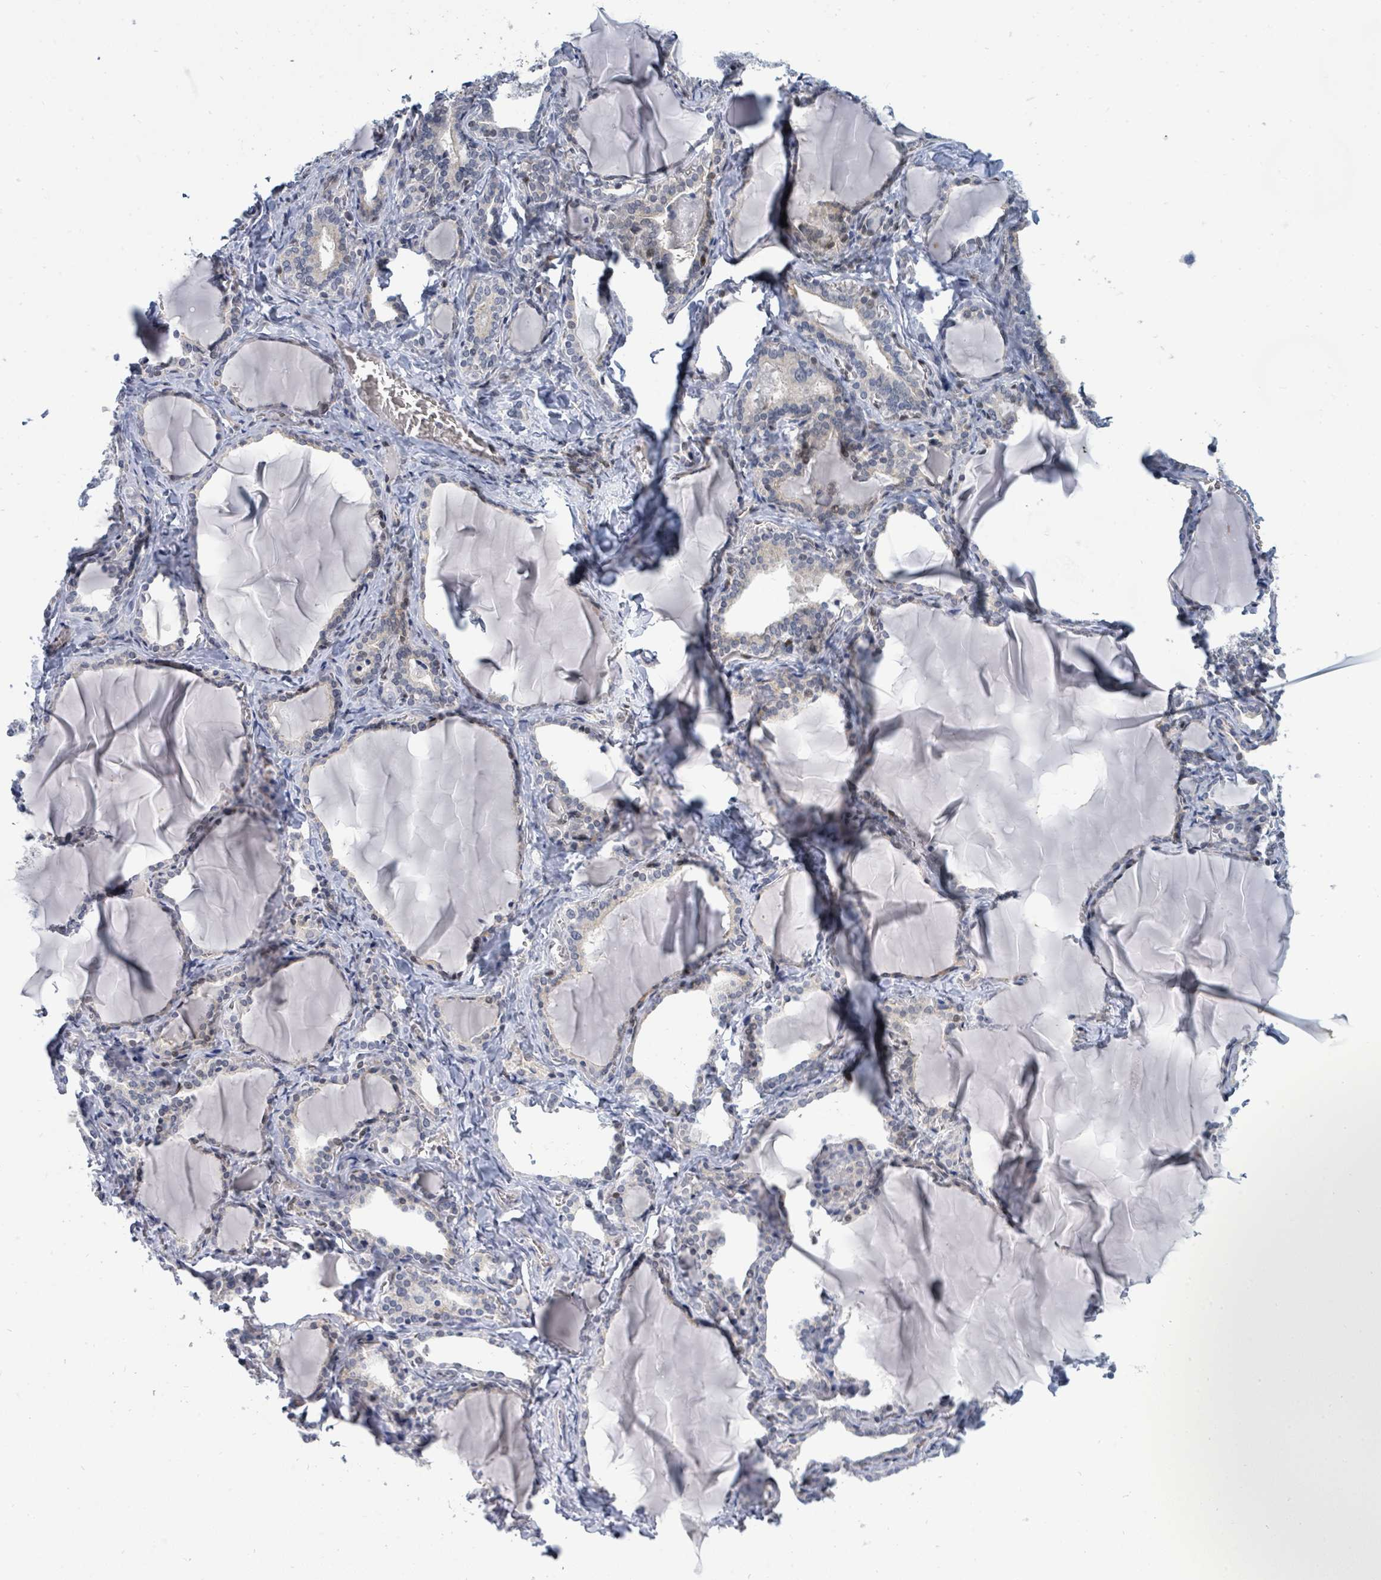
{"staining": {"intensity": "negative", "quantity": "none", "location": "none"}, "tissue": "thyroid gland", "cell_type": "Glandular cells", "image_type": "normal", "snomed": [{"axis": "morphology", "description": "Normal tissue, NOS"}, {"axis": "topography", "description": "Thyroid gland"}], "caption": "The image displays no staining of glandular cells in benign thyroid gland. (DAB IHC, high magnification).", "gene": "SUMO2", "patient": {"sex": "female", "age": 42}}